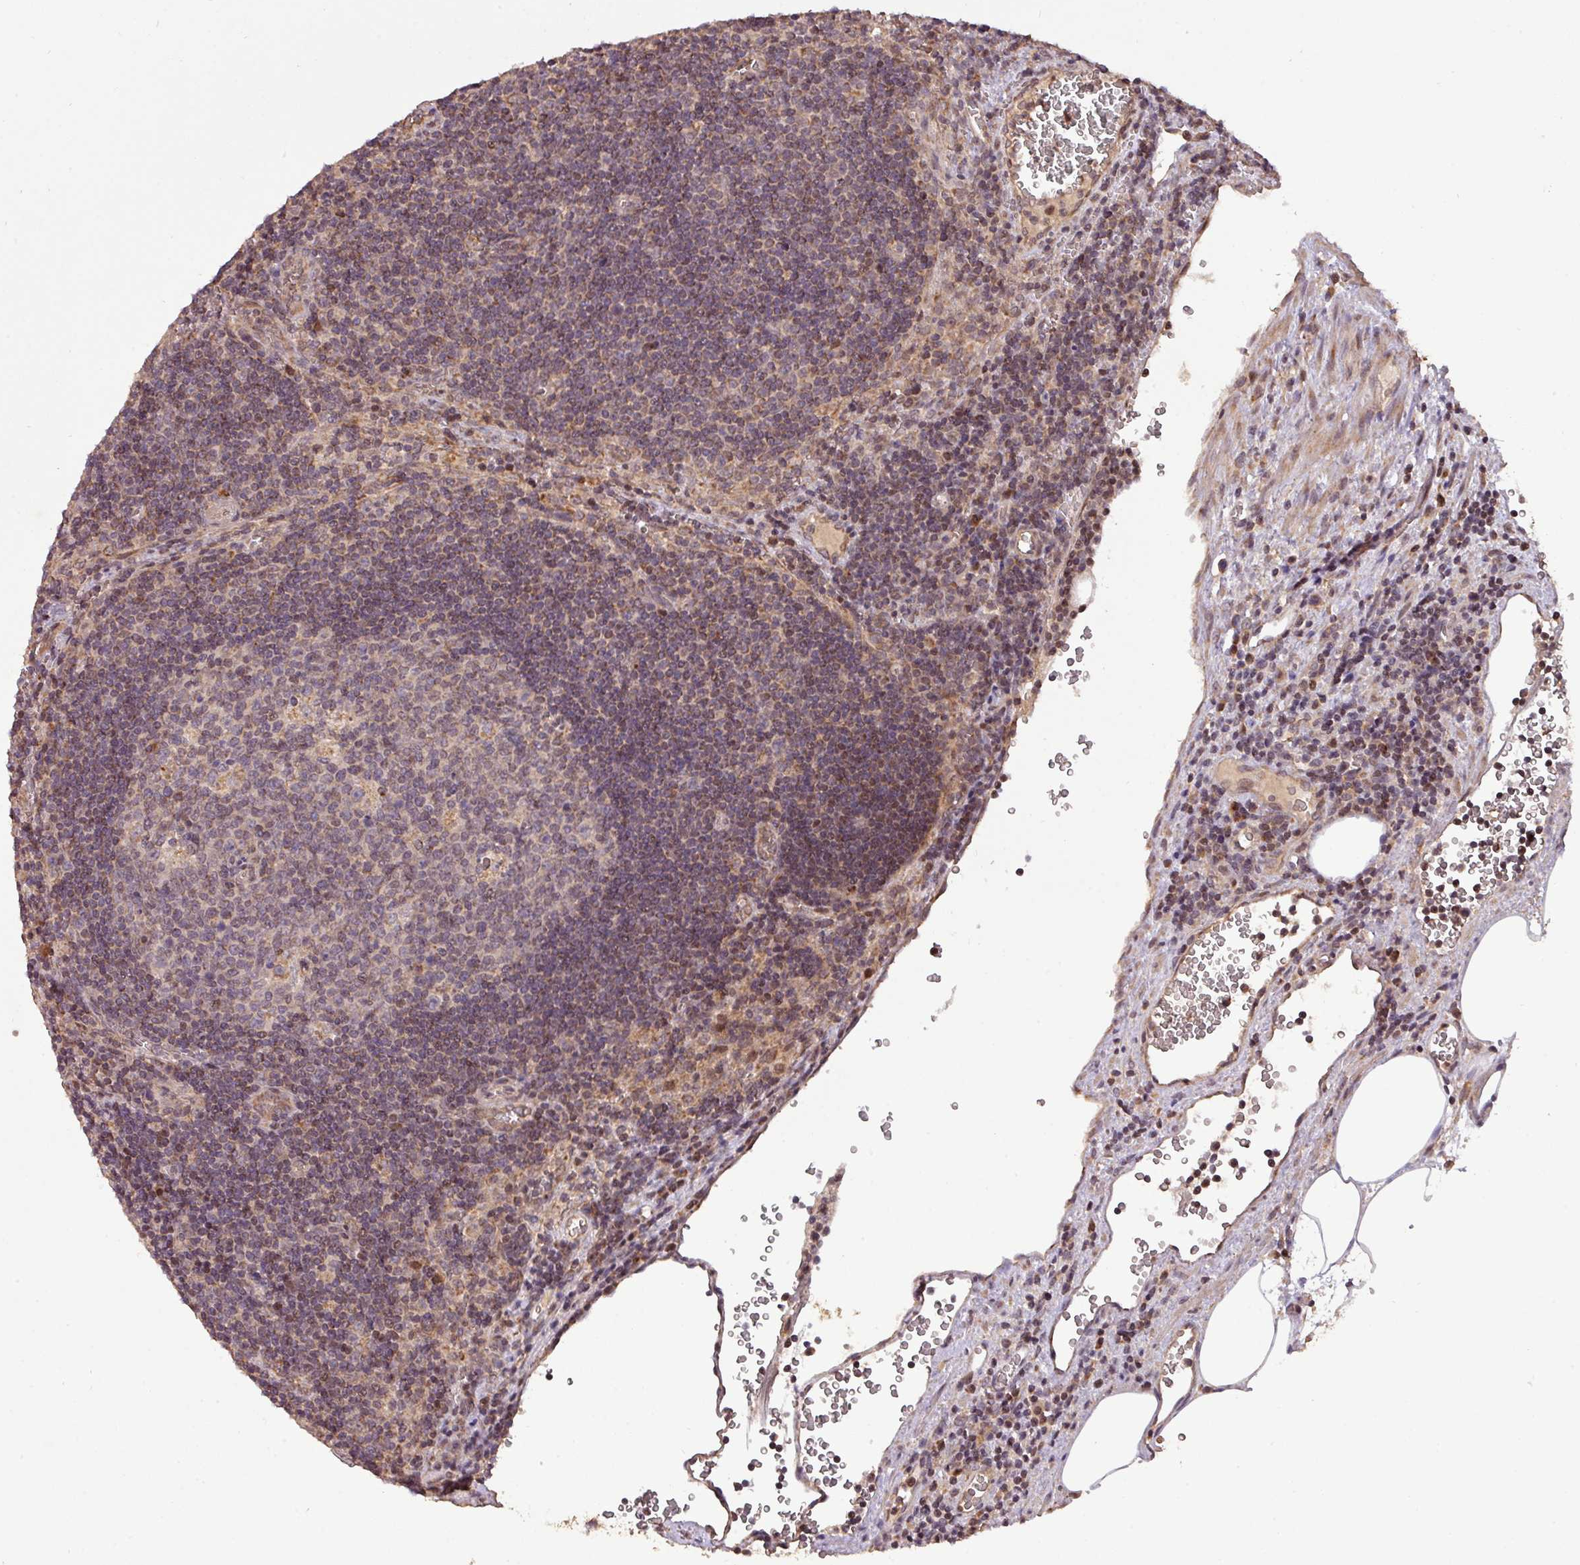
{"staining": {"intensity": "weak", "quantity": "25%-75%", "location": "cytoplasmic/membranous"}, "tissue": "lymph node", "cell_type": "Germinal center cells", "image_type": "normal", "snomed": [{"axis": "morphology", "description": "Normal tissue, NOS"}, {"axis": "topography", "description": "Lymph node"}], "caption": "Immunohistochemistry photomicrograph of unremarkable lymph node: lymph node stained using IHC displays low levels of weak protein expression localized specifically in the cytoplasmic/membranous of germinal center cells, appearing as a cytoplasmic/membranous brown color.", "gene": "YPEL1", "patient": {"sex": "male", "age": 50}}